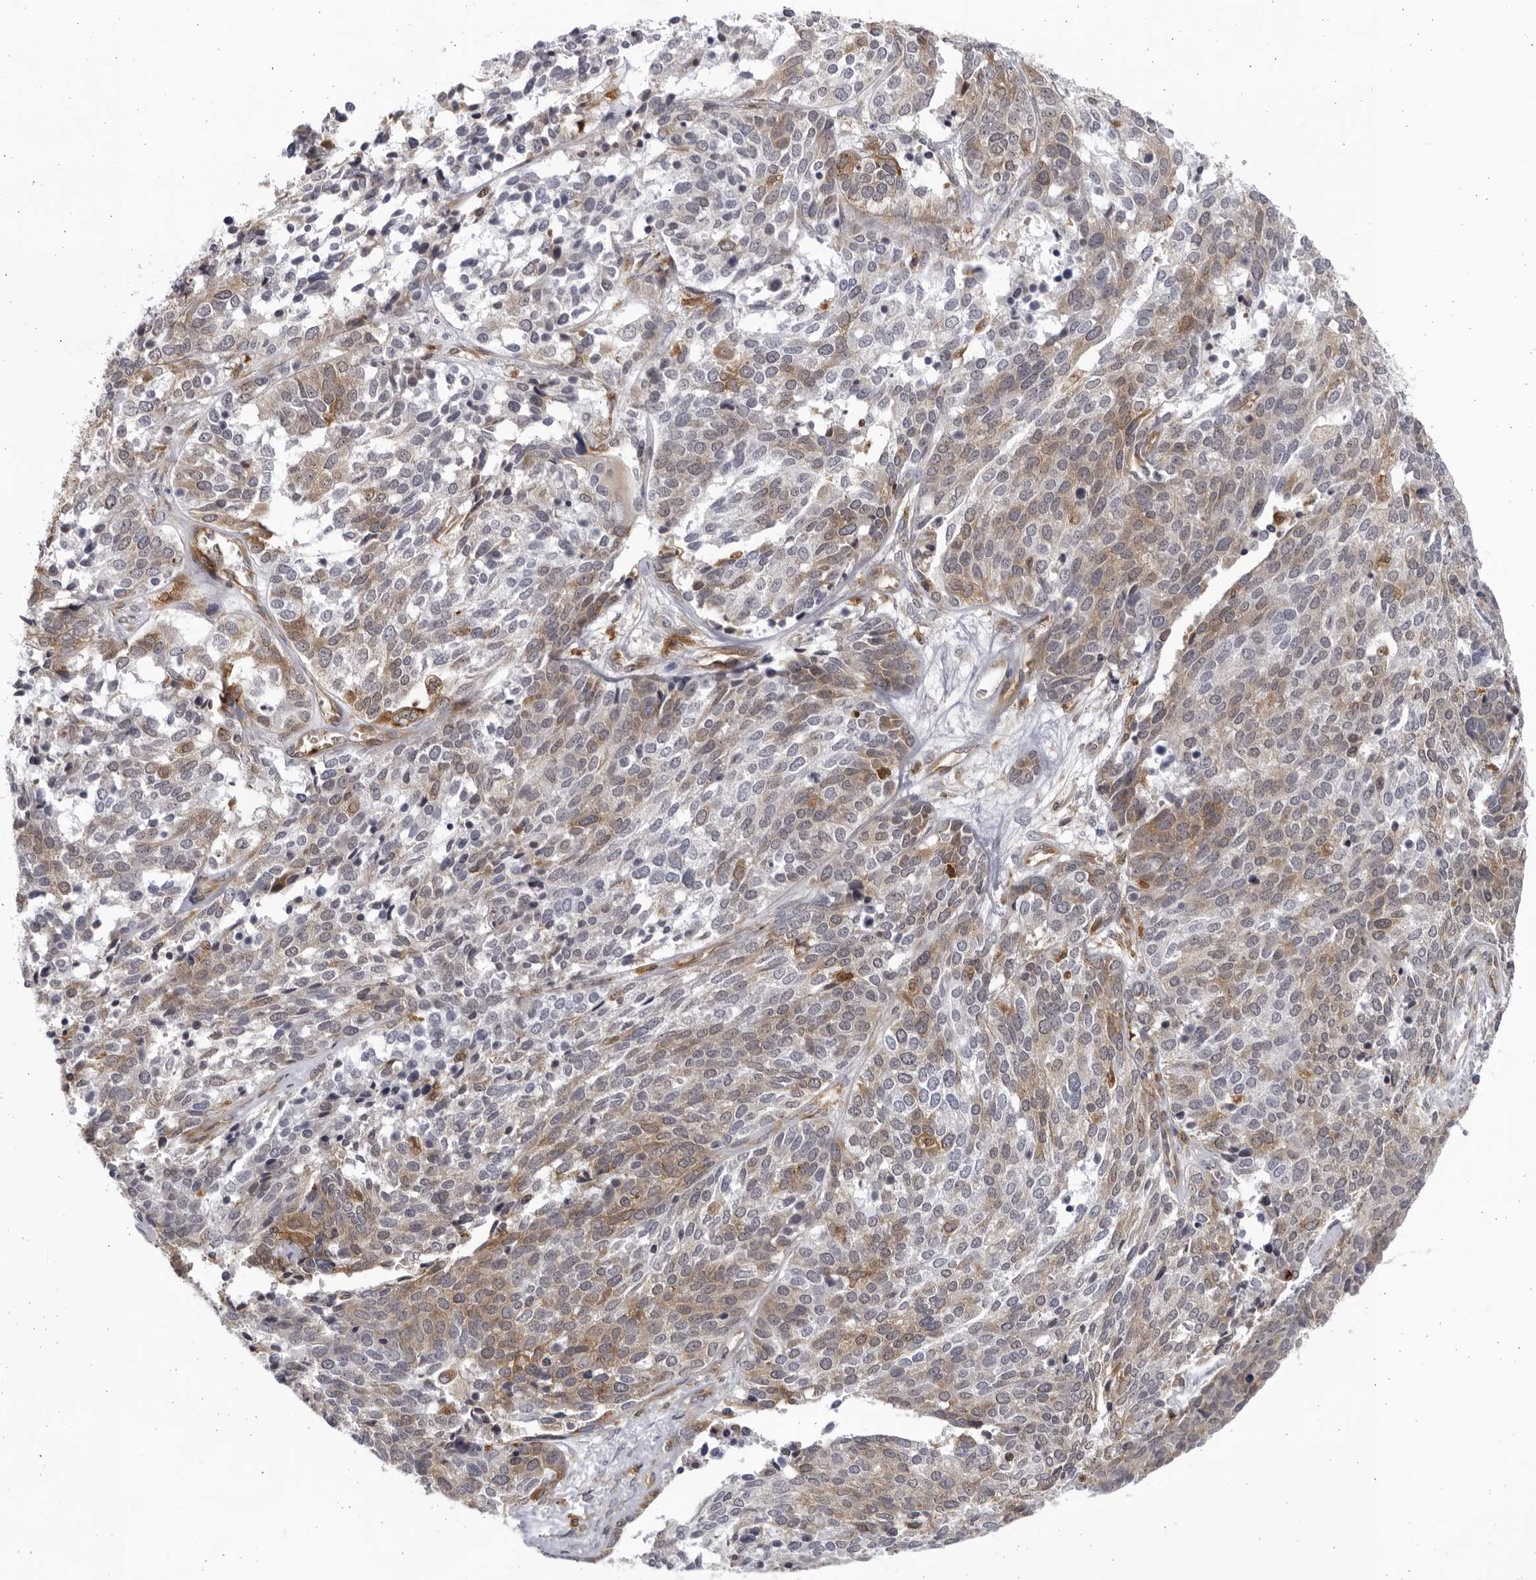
{"staining": {"intensity": "weak", "quantity": "25%-75%", "location": "cytoplasmic/membranous"}, "tissue": "ovarian cancer", "cell_type": "Tumor cells", "image_type": "cancer", "snomed": [{"axis": "morphology", "description": "Cystadenocarcinoma, serous, NOS"}, {"axis": "topography", "description": "Ovary"}], "caption": "Immunohistochemistry (IHC) of human ovarian cancer (serous cystadenocarcinoma) demonstrates low levels of weak cytoplasmic/membranous positivity in about 25%-75% of tumor cells.", "gene": "BMP2K", "patient": {"sex": "female", "age": 44}}